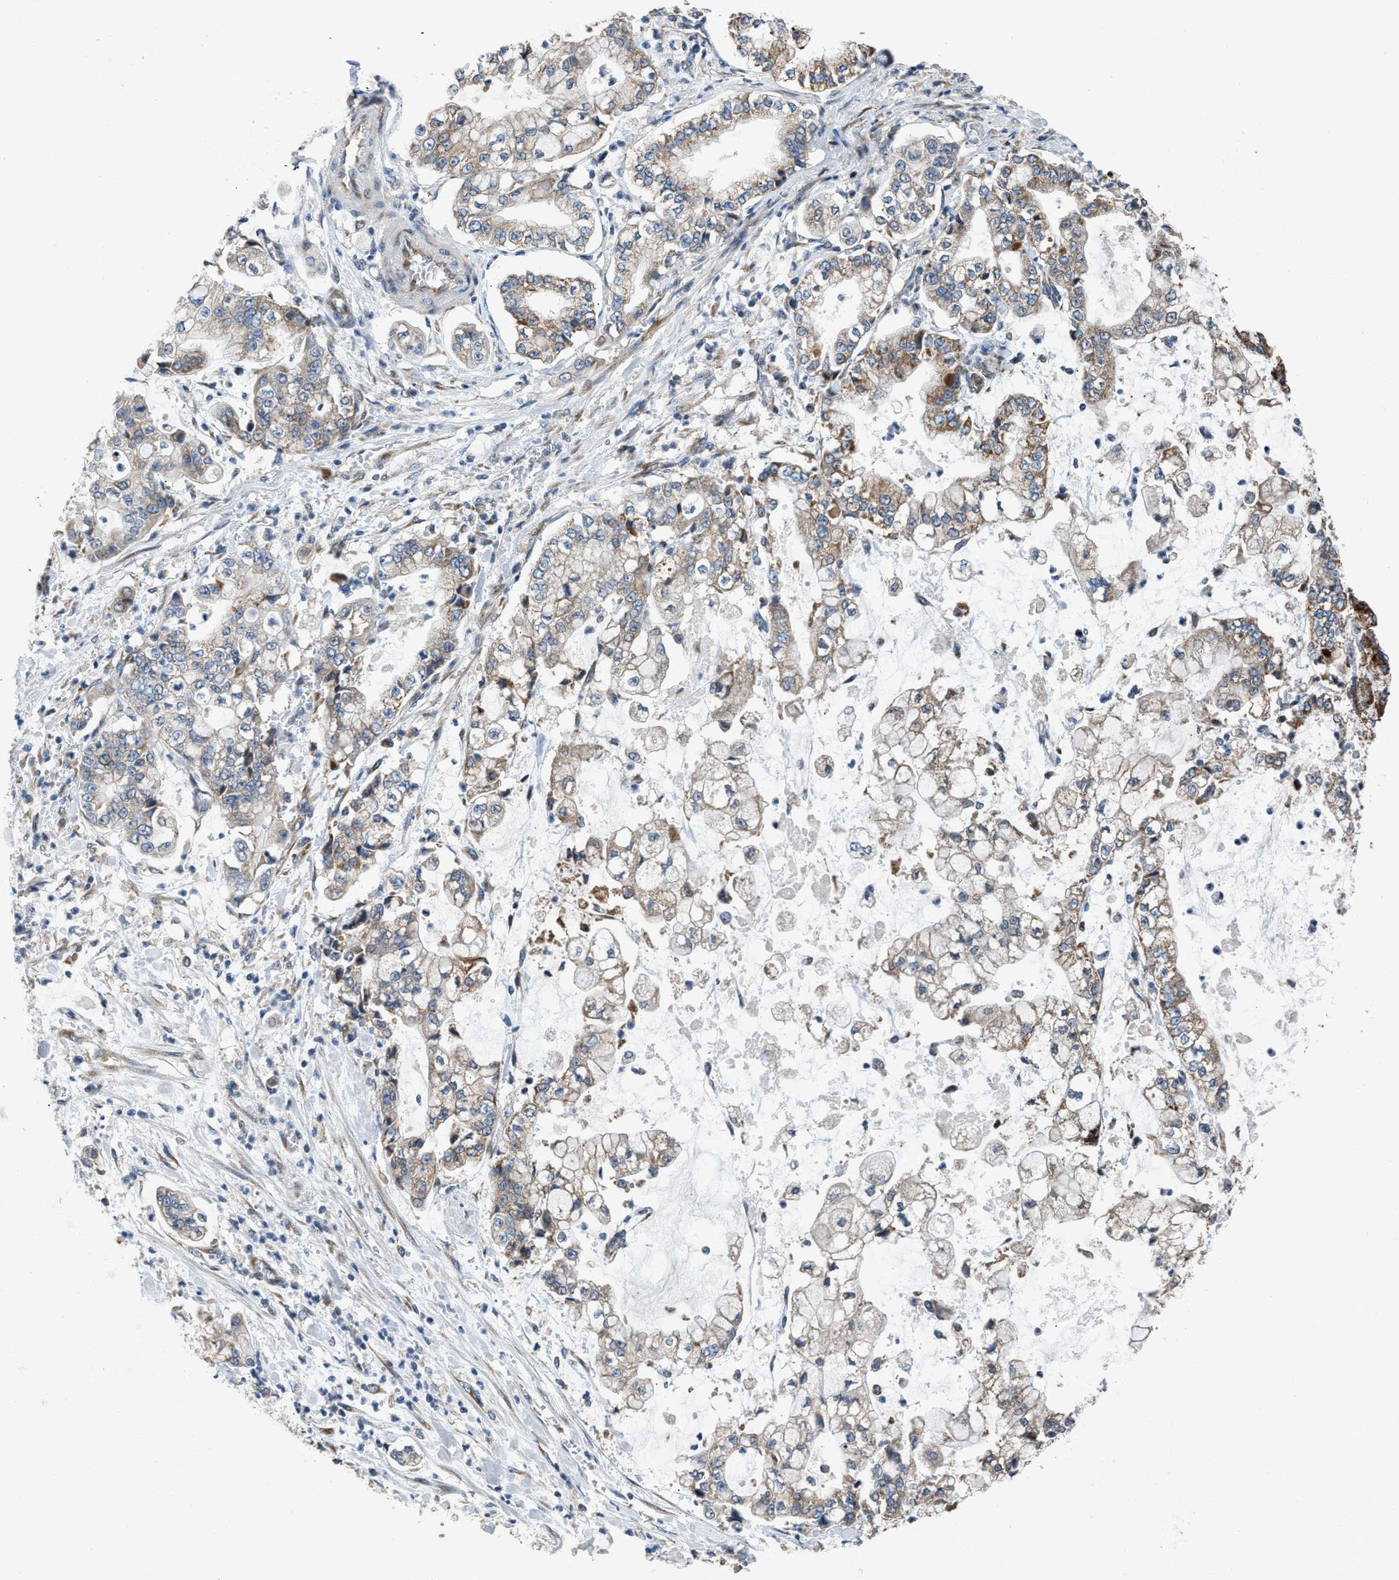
{"staining": {"intensity": "moderate", "quantity": ">75%", "location": "cytoplasmic/membranous"}, "tissue": "stomach cancer", "cell_type": "Tumor cells", "image_type": "cancer", "snomed": [{"axis": "morphology", "description": "Adenocarcinoma, NOS"}, {"axis": "topography", "description": "Stomach"}], "caption": "Moderate cytoplasmic/membranous protein staining is present in about >75% of tumor cells in stomach cancer. (Brightfield microscopy of DAB IHC at high magnification).", "gene": "TMEM150A", "patient": {"sex": "male", "age": 76}}